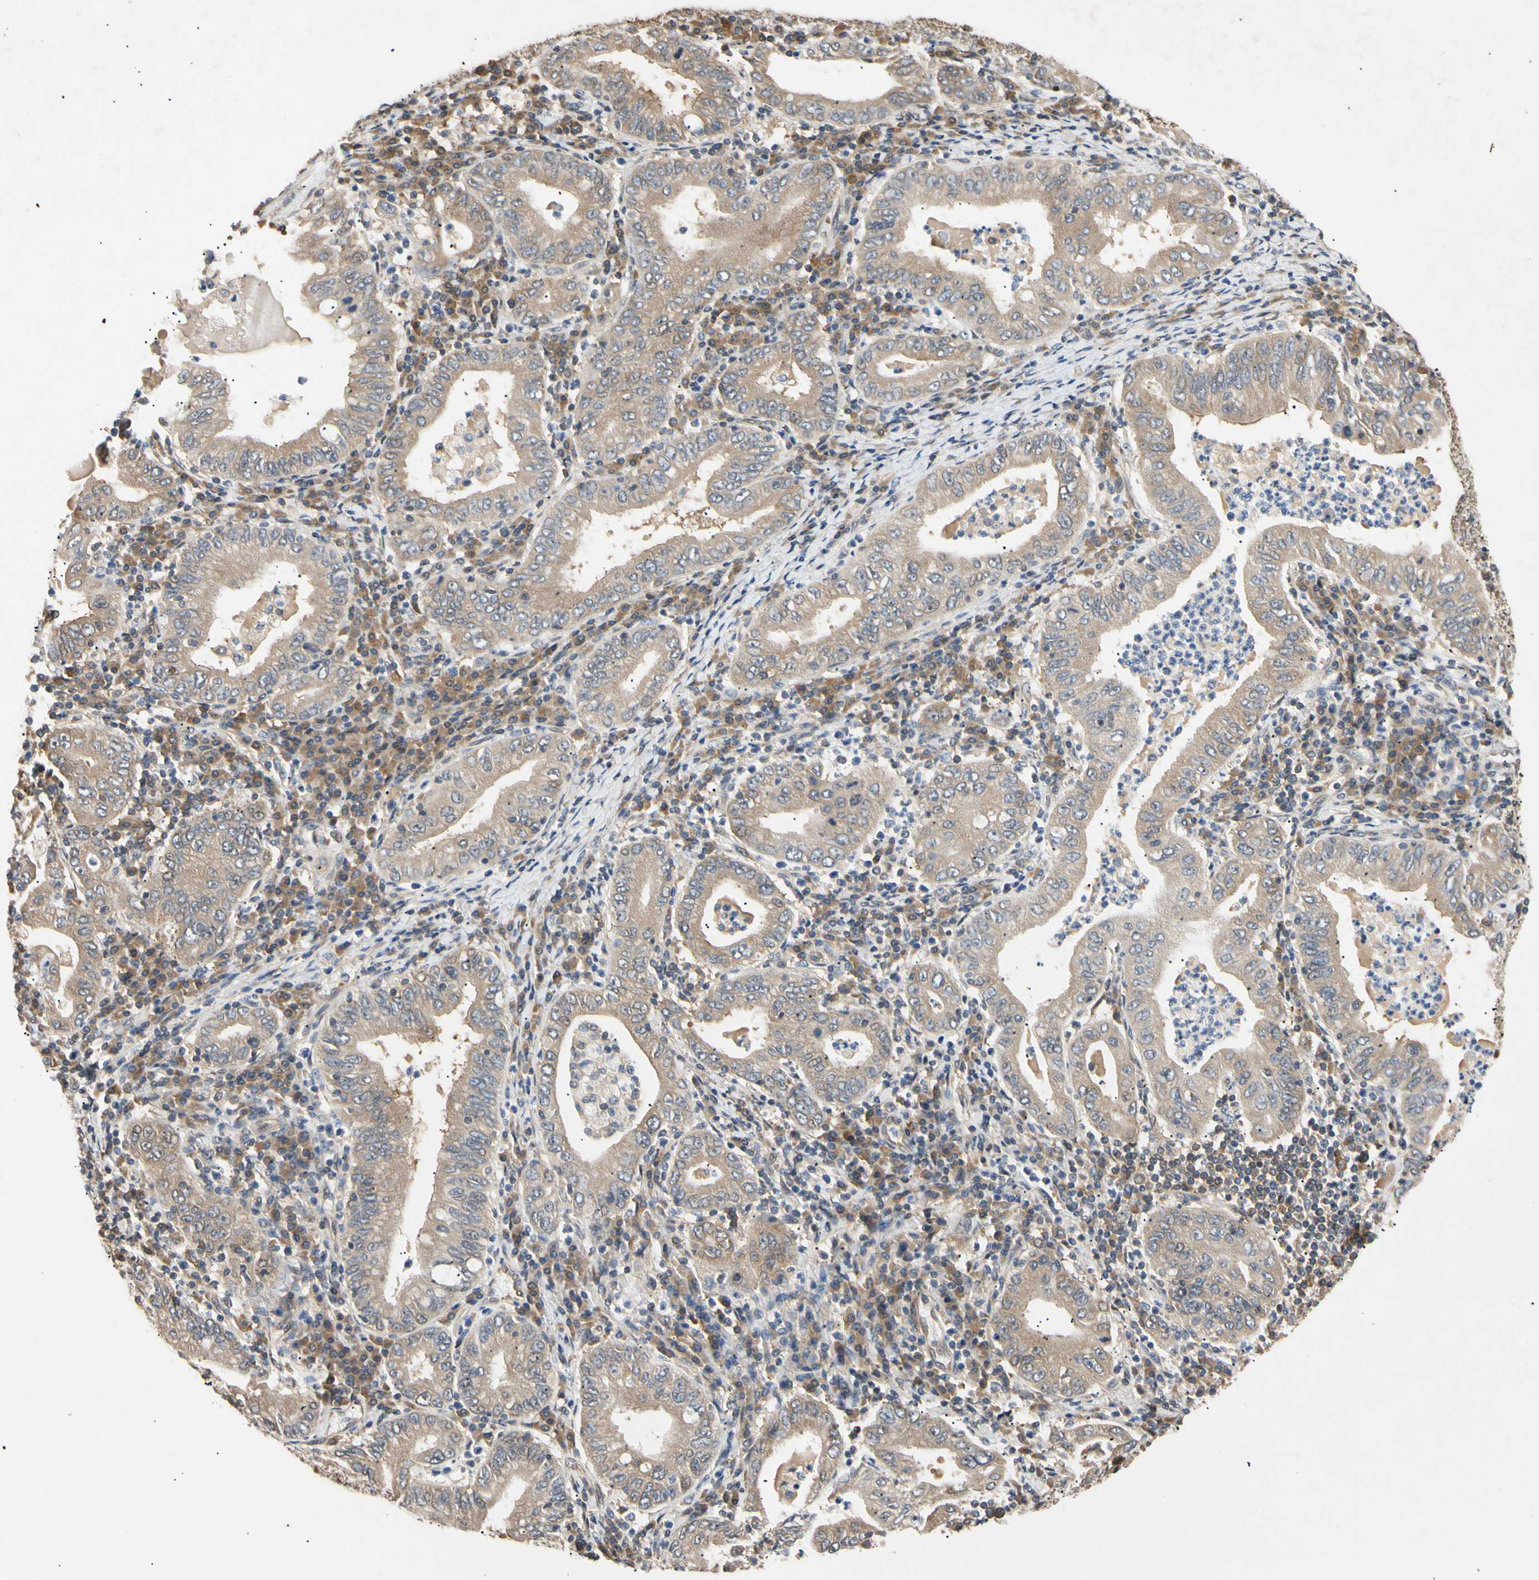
{"staining": {"intensity": "weak", "quantity": ">75%", "location": "cytoplasmic/membranous"}, "tissue": "stomach cancer", "cell_type": "Tumor cells", "image_type": "cancer", "snomed": [{"axis": "morphology", "description": "Normal tissue, NOS"}, {"axis": "morphology", "description": "Adenocarcinoma, NOS"}, {"axis": "topography", "description": "Esophagus"}, {"axis": "topography", "description": "Stomach, upper"}, {"axis": "topography", "description": "Peripheral nerve tissue"}], "caption": "A high-resolution histopathology image shows immunohistochemistry (IHC) staining of stomach cancer, which exhibits weak cytoplasmic/membranous expression in approximately >75% of tumor cells.", "gene": "EIF1AX", "patient": {"sex": "male", "age": 62}}